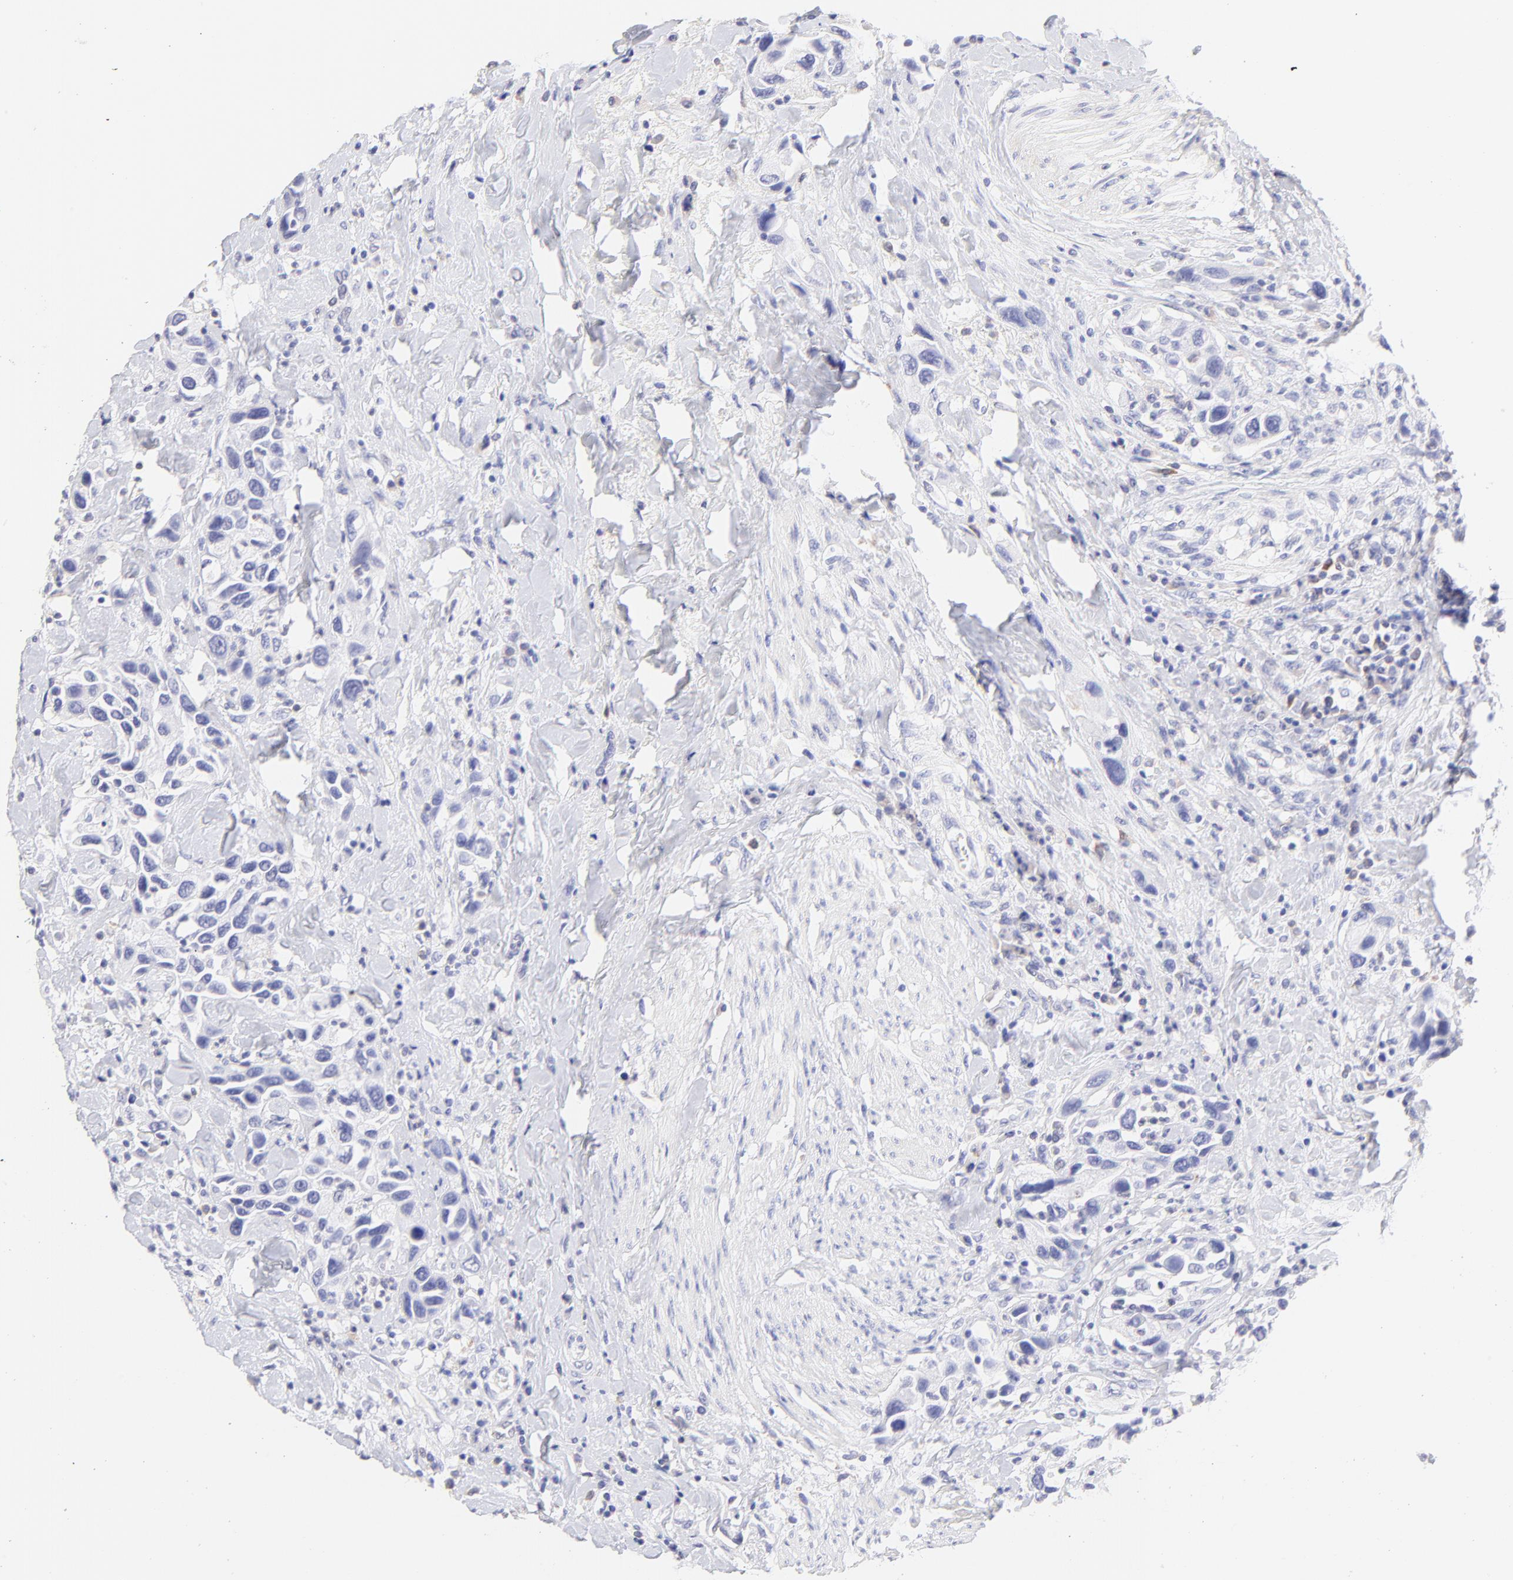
{"staining": {"intensity": "negative", "quantity": "none", "location": "none"}, "tissue": "urothelial cancer", "cell_type": "Tumor cells", "image_type": "cancer", "snomed": [{"axis": "morphology", "description": "Urothelial carcinoma, High grade"}, {"axis": "topography", "description": "Urinary bladder"}], "caption": "Urothelial cancer stained for a protein using immunohistochemistry reveals no positivity tumor cells.", "gene": "IRAG2", "patient": {"sex": "male", "age": 66}}